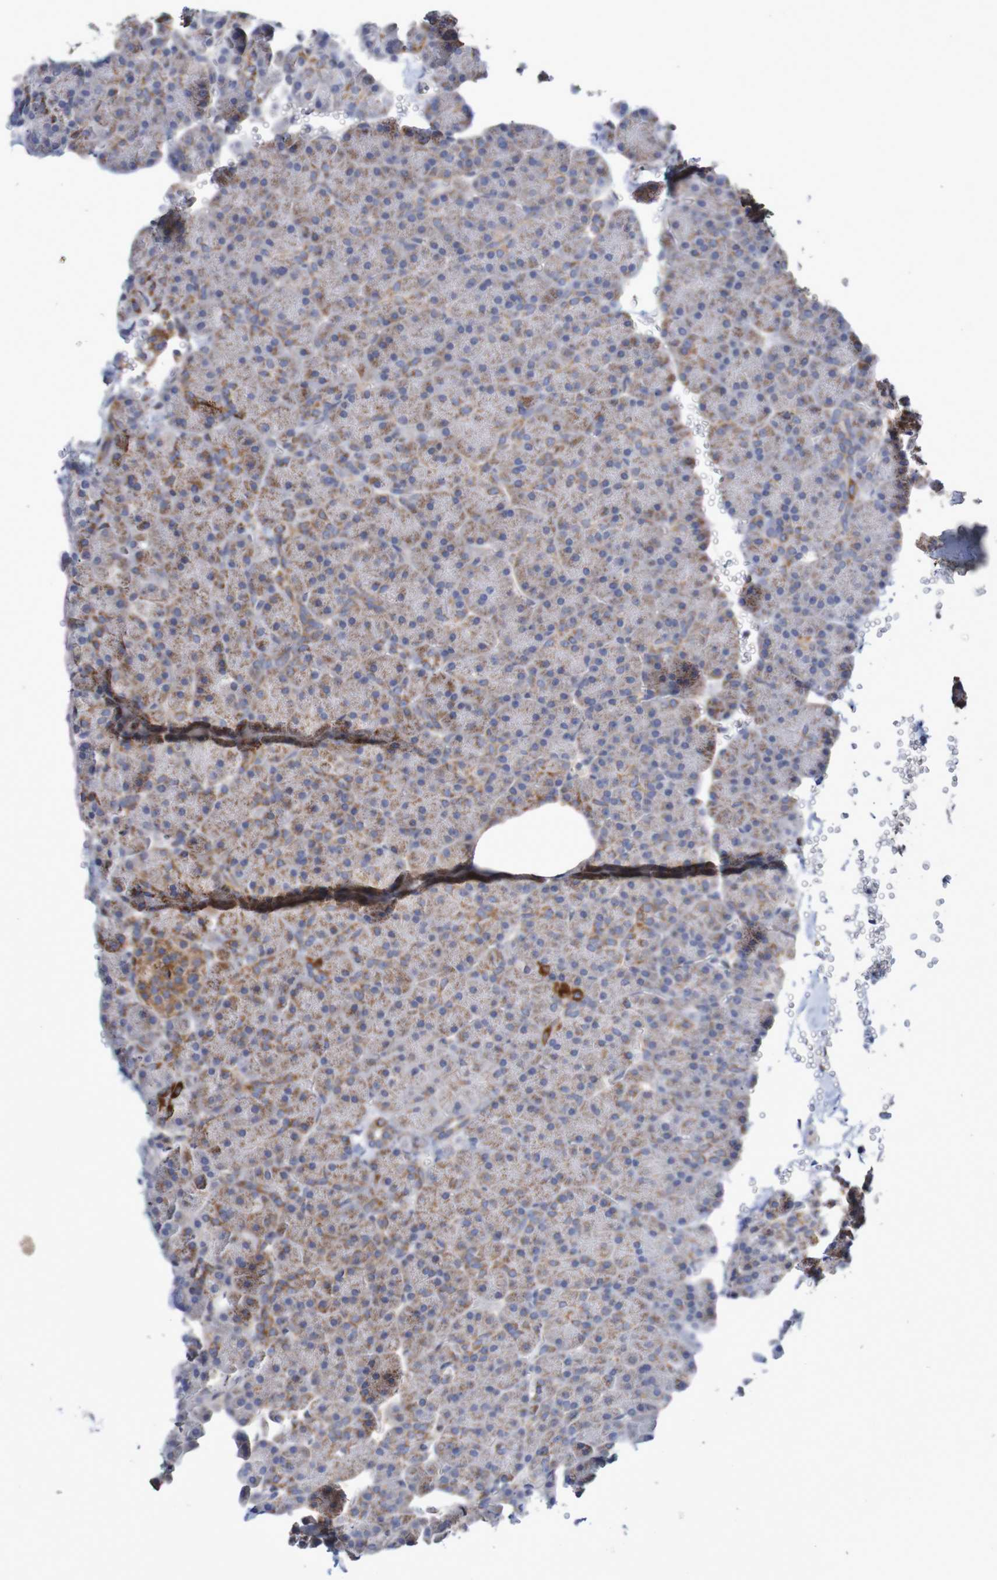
{"staining": {"intensity": "moderate", "quantity": ">75%", "location": "cytoplasmic/membranous"}, "tissue": "pancreas", "cell_type": "Exocrine glandular cells", "image_type": "normal", "snomed": [{"axis": "morphology", "description": "Normal tissue, NOS"}, {"axis": "topography", "description": "Pancreas"}], "caption": "High-magnification brightfield microscopy of unremarkable pancreas stained with DAB (3,3'-diaminobenzidine) (brown) and counterstained with hematoxylin (blue). exocrine glandular cells exhibit moderate cytoplasmic/membranous staining is present in about>75% of cells. The protein is shown in brown color, while the nuclei are stained blue.", "gene": "MMEL1", "patient": {"sex": "female", "age": 35}}